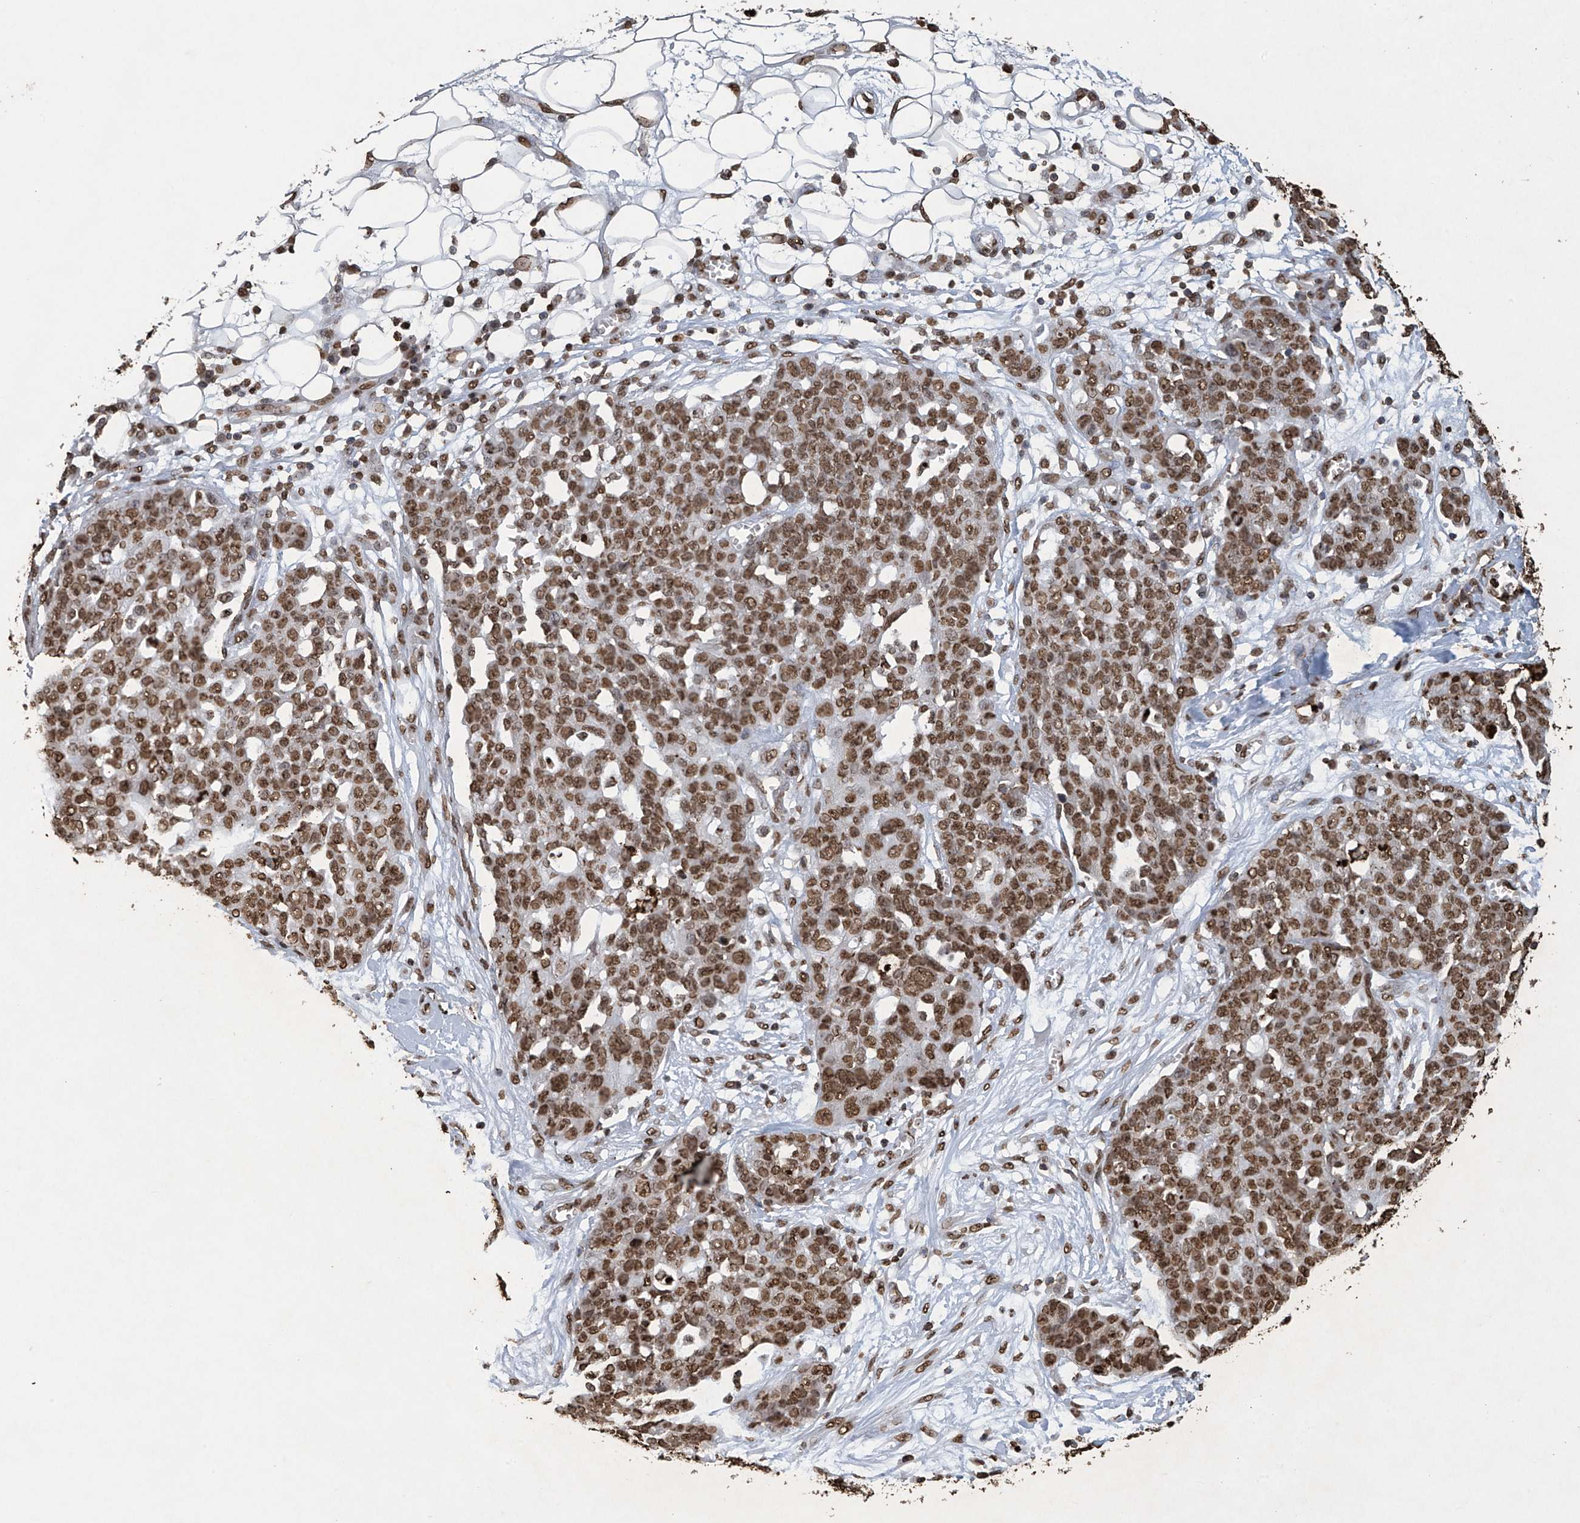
{"staining": {"intensity": "moderate", "quantity": ">75%", "location": "nuclear"}, "tissue": "ovarian cancer", "cell_type": "Tumor cells", "image_type": "cancer", "snomed": [{"axis": "morphology", "description": "Cystadenocarcinoma, serous, NOS"}, {"axis": "topography", "description": "Soft tissue"}, {"axis": "topography", "description": "Ovary"}], "caption": "A micrograph of human ovarian cancer stained for a protein reveals moderate nuclear brown staining in tumor cells.", "gene": "H3-3A", "patient": {"sex": "female", "age": 57}}